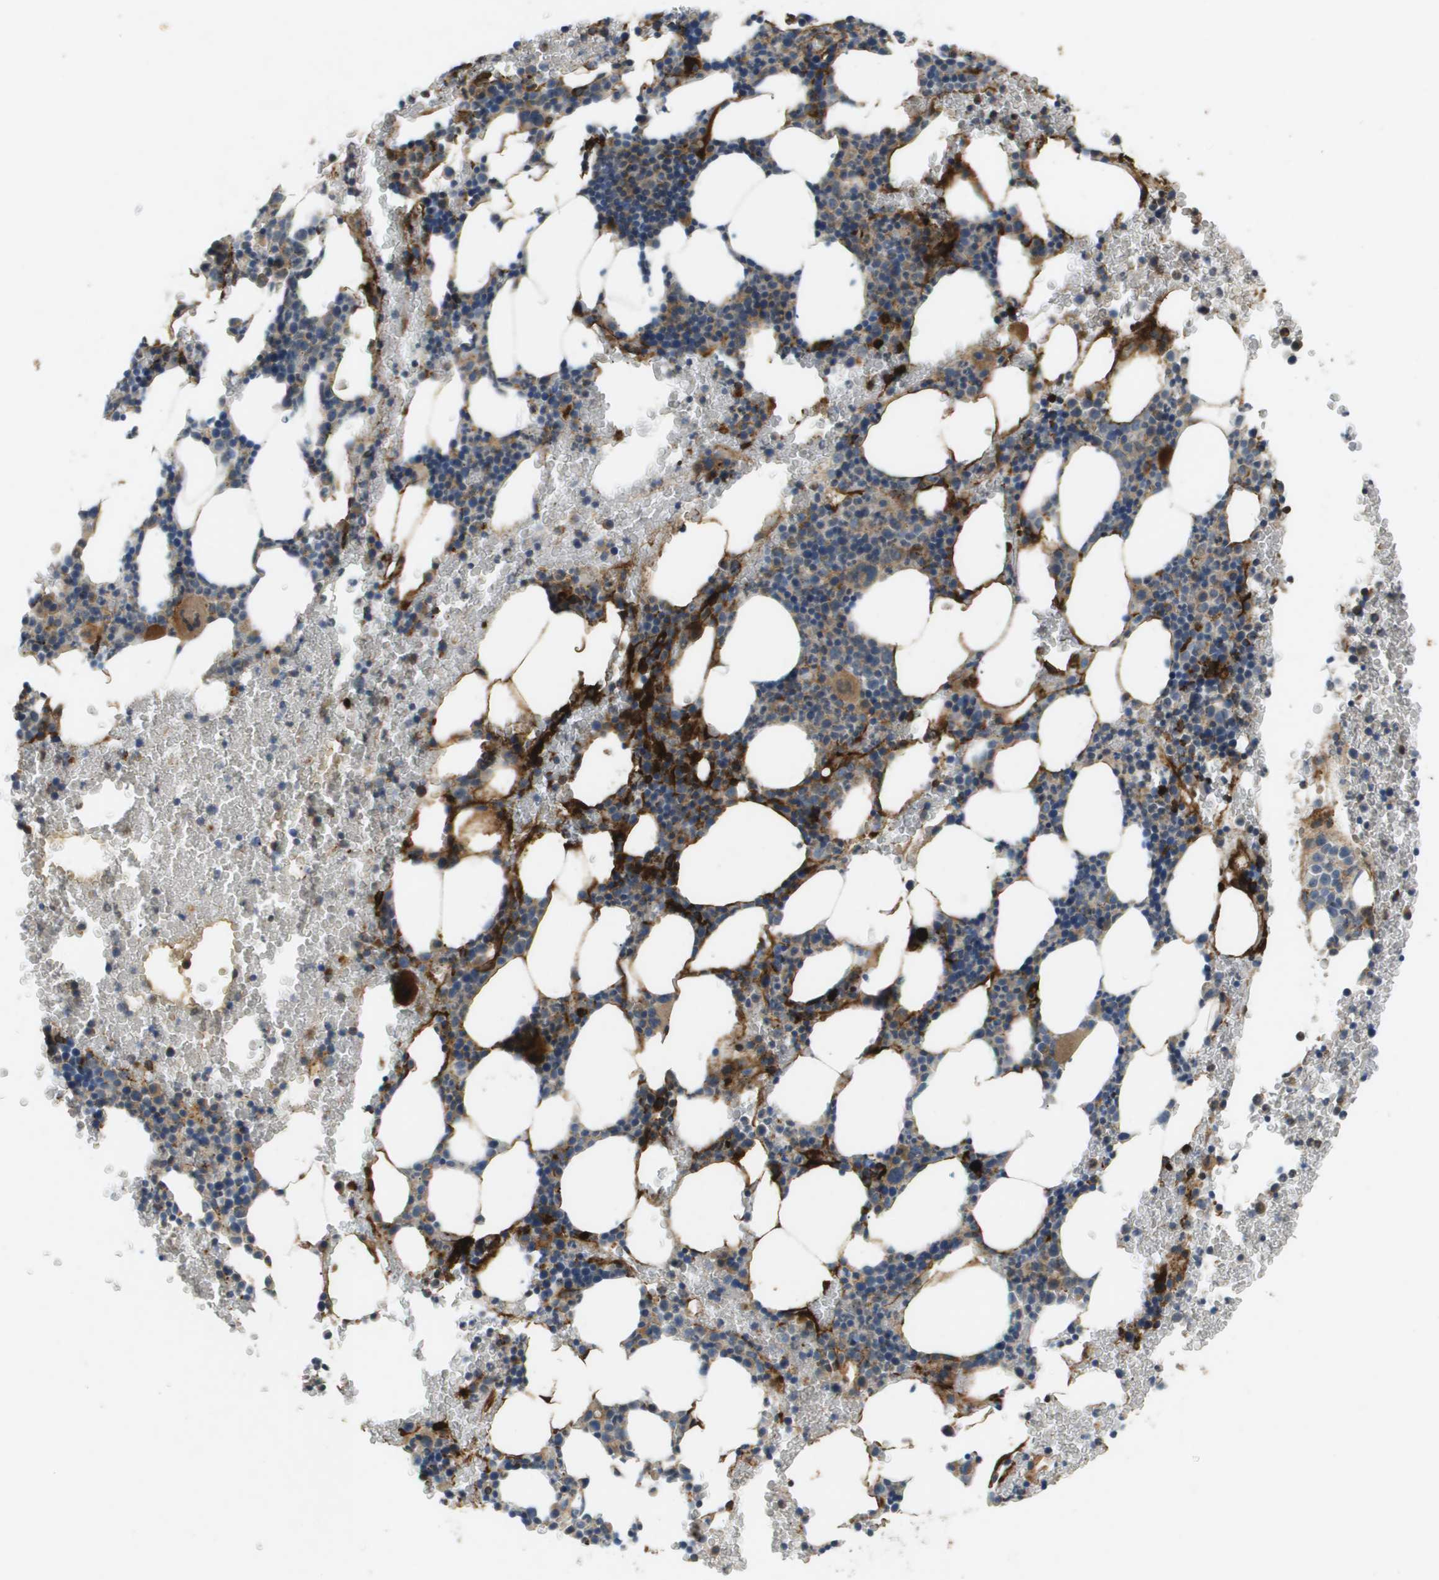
{"staining": {"intensity": "moderate", "quantity": "<25%", "location": "cytoplasmic/membranous"}, "tissue": "bone marrow", "cell_type": "Hematopoietic cells", "image_type": "normal", "snomed": [{"axis": "morphology", "description": "Normal tissue, NOS"}, {"axis": "morphology", "description": "Inflammation, NOS"}, {"axis": "topography", "description": "Bone marrow"}], "caption": "The image shows staining of normal bone marrow, revealing moderate cytoplasmic/membranous protein expression (brown color) within hematopoietic cells.", "gene": "VTN", "patient": {"sex": "female", "age": 70}}